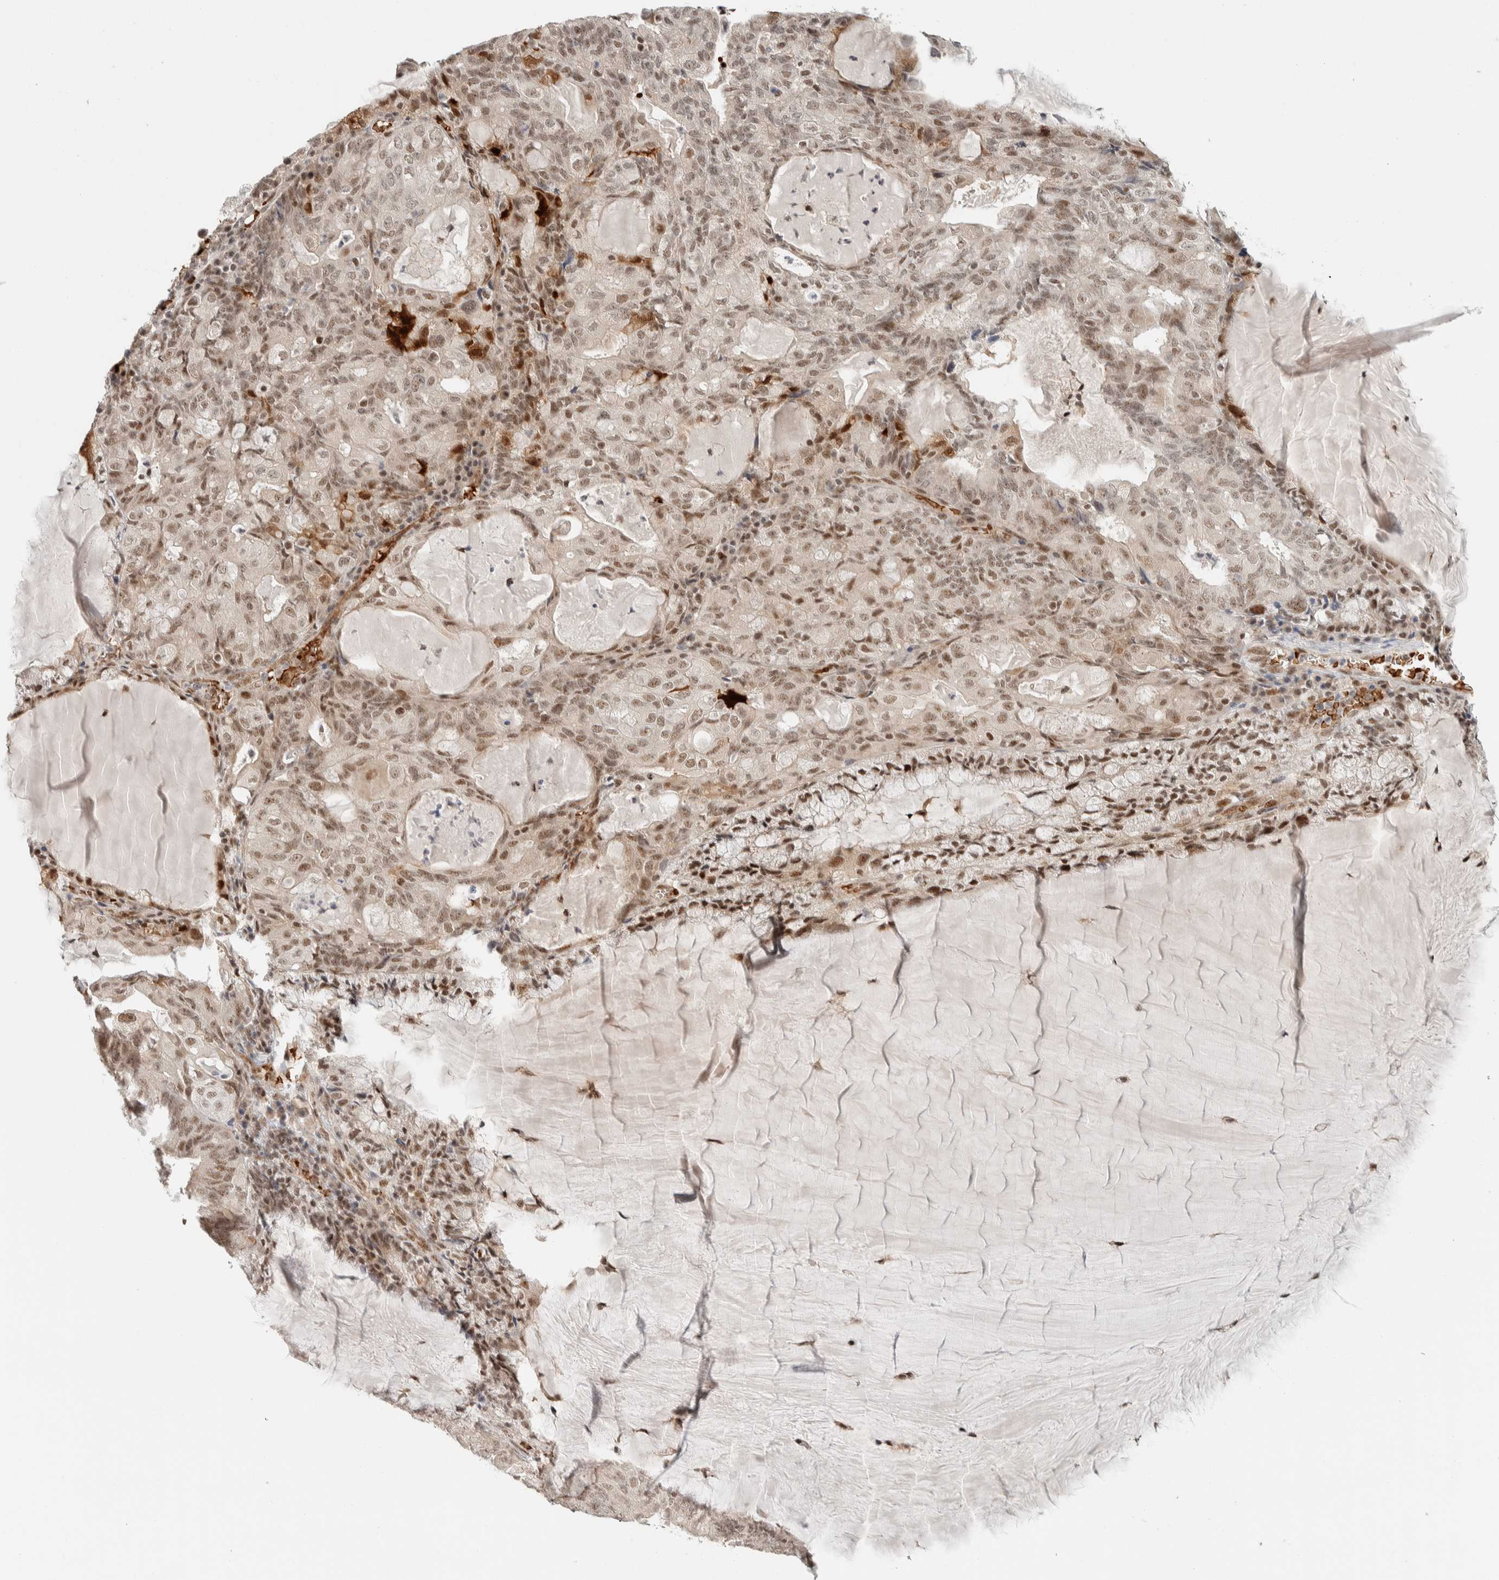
{"staining": {"intensity": "moderate", "quantity": ">75%", "location": "nuclear"}, "tissue": "endometrial cancer", "cell_type": "Tumor cells", "image_type": "cancer", "snomed": [{"axis": "morphology", "description": "Adenocarcinoma, NOS"}, {"axis": "topography", "description": "Endometrium"}], "caption": "Moderate nuclear staining is identified in about >75% of tumor cells in endometrial cancer (adenocarcinoma).", "gene": "ZBTB2", "patient": {"sex": "female", "age": 81}}